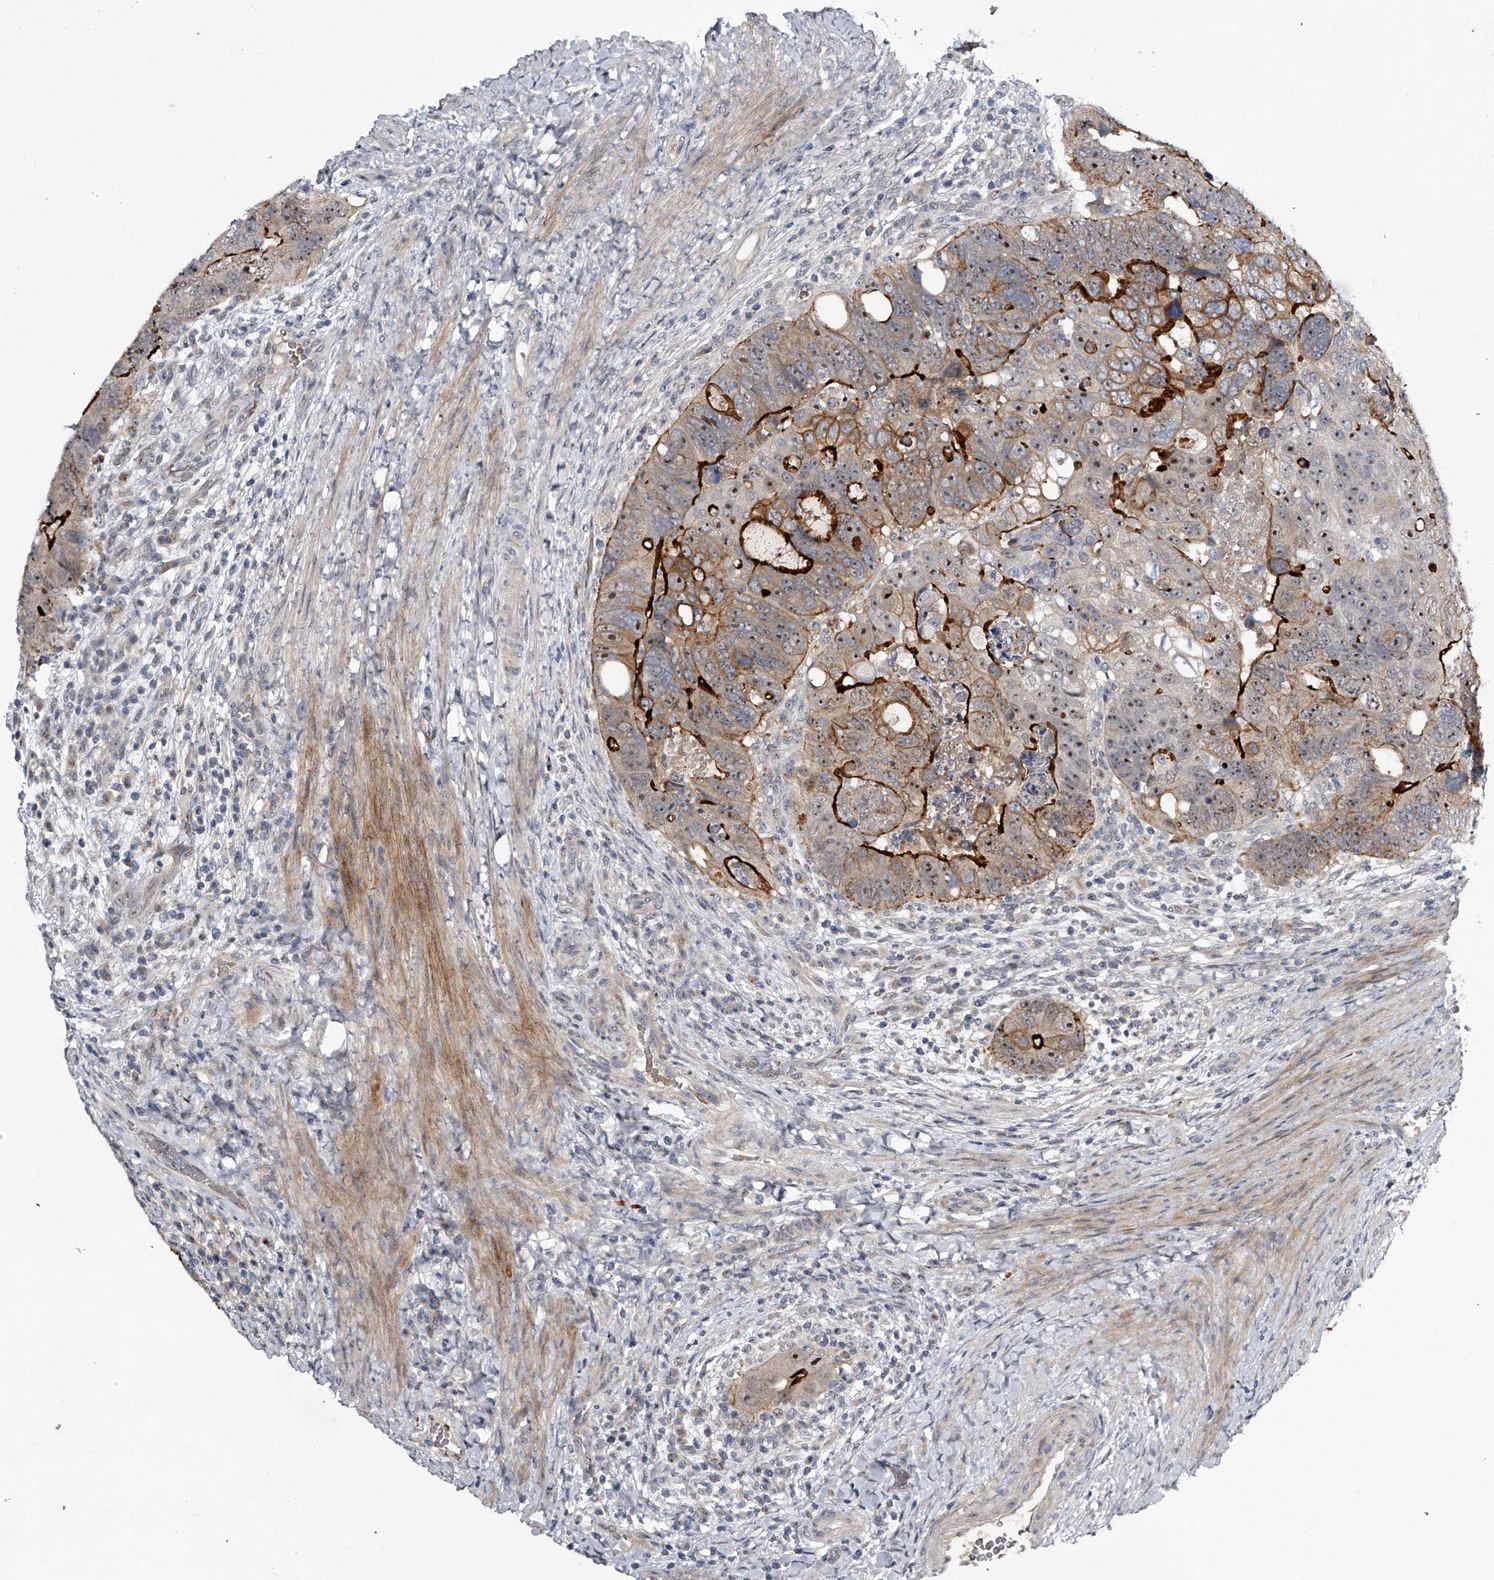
{"staining": {"intensity": "strong", "quantity": "<25%", "location": "cytoplasmic/membranous,nuclear"}, "tissue": "colorectal cancer", "cell_type": "Tumor cells", "image_type": "cancer", "snomed": [{"axis": "morphology", "description": "Adenocarcinoma, NOS"}, {"axis": "topography", "description": "Rectum"}], "caption": "Colorectal adenocarcinoma stained with DAB immunohistochemistry (IHC) exhibits medium levels of strong cytoplasmic/membranous and nuclear positivity in about <25% of tumor cells. The protein of interest is stained brown, and the nuclei are stained in blue (DAB (3,3'-diaminobenzidine) IHC with brightfield microscopy, high magnification).", "gene": "MDN1", "patient": {"sex": "male", "age": 59}}